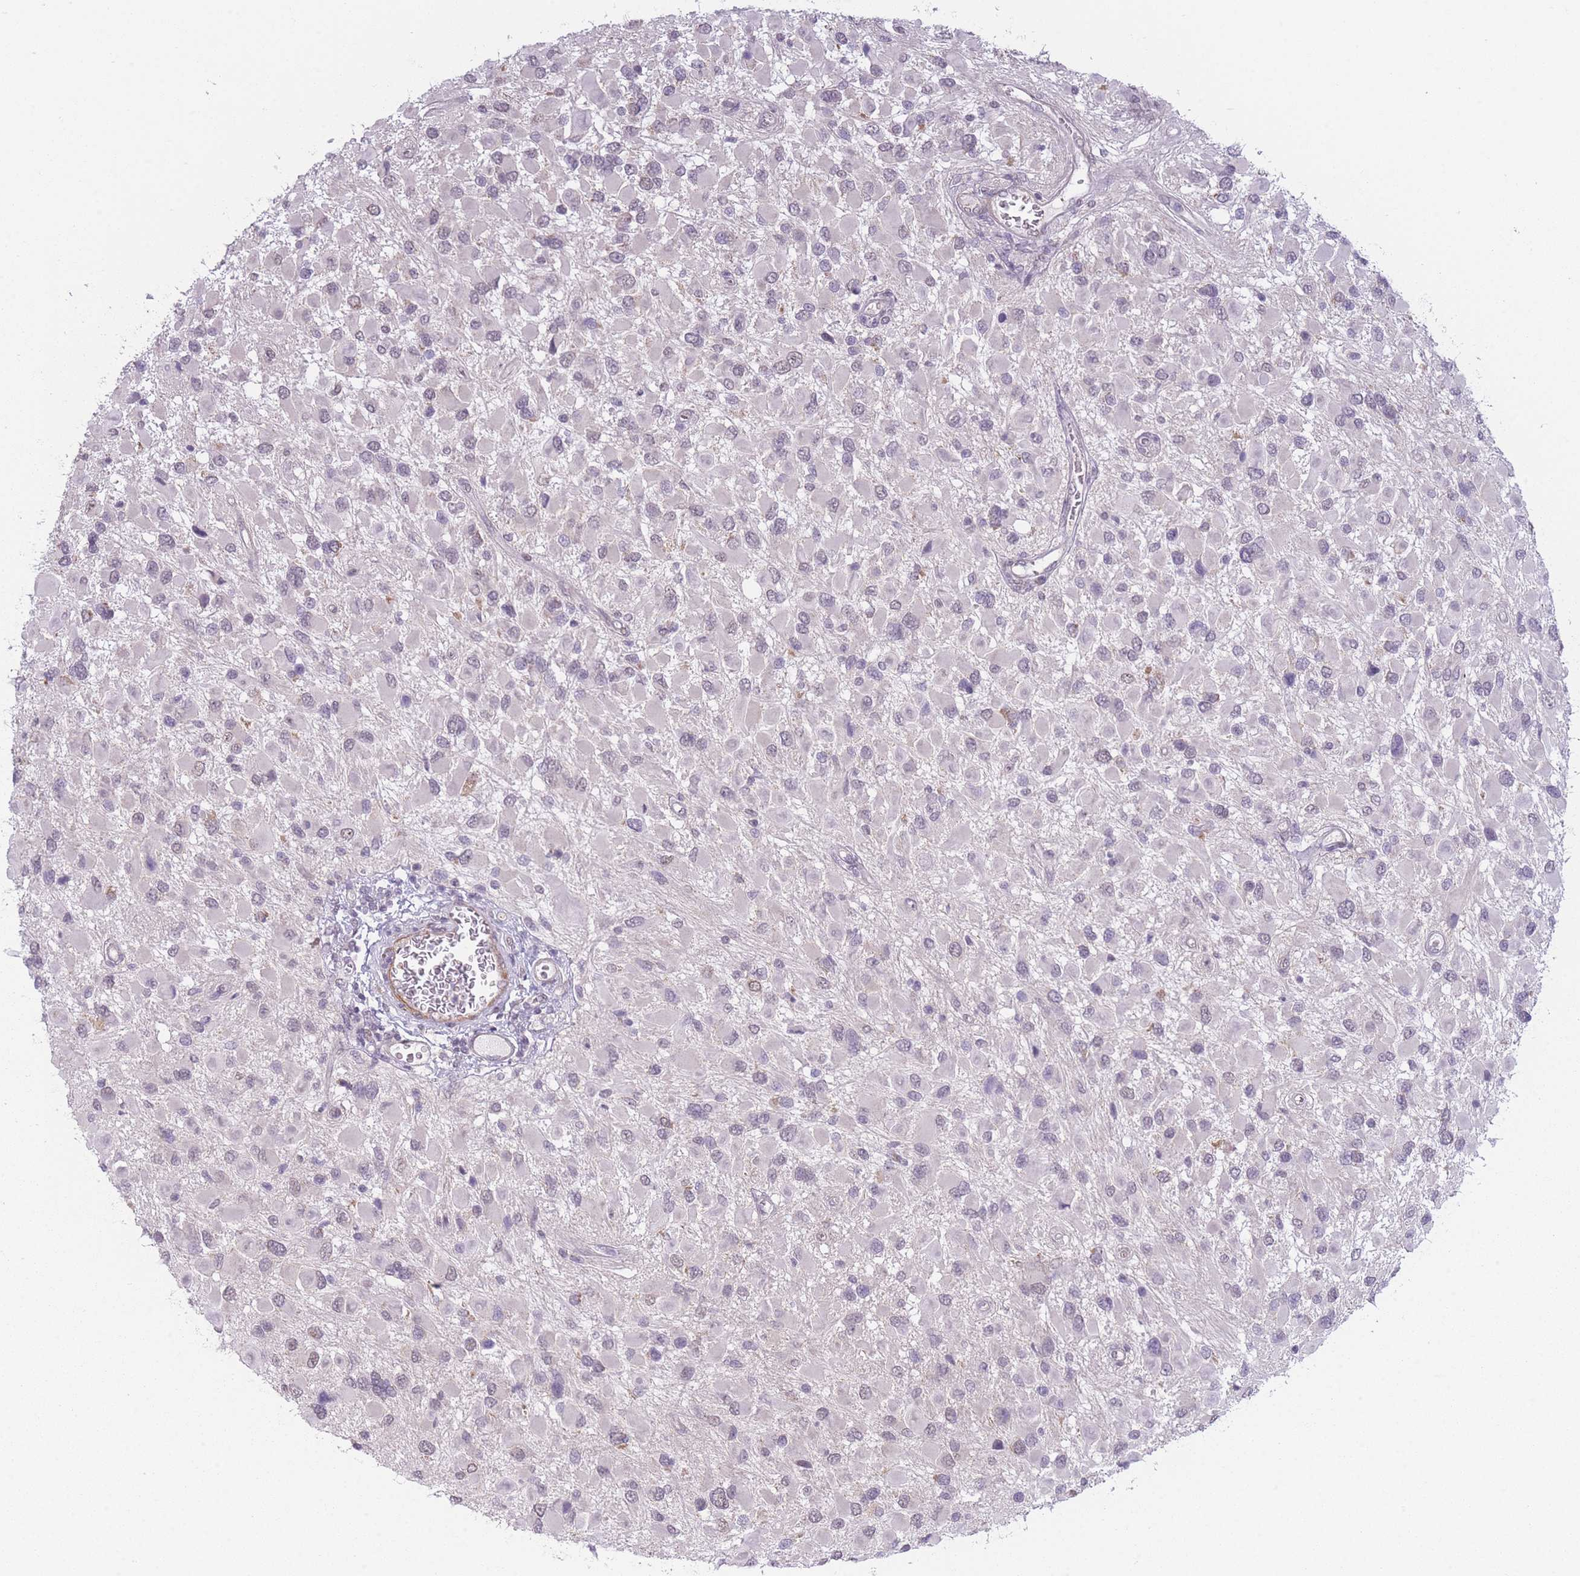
{"staining": {"intensity": "negative", "quantity": "none", "location": "none"}, "tissue": "glioma", "cell_type": "Tumor cells", "image_type": "cancer", "snomed": [{"axis": "morphology", "description": "Glioma, malignant, High grade"}, {"axis": "topography", "description": "Brain"}], "caption": "Photomicrograph shows no significant protein expression in tumor cells of glioma.", "gene": "SIN3B", "patient": {"sex": "male", "age": 53}}